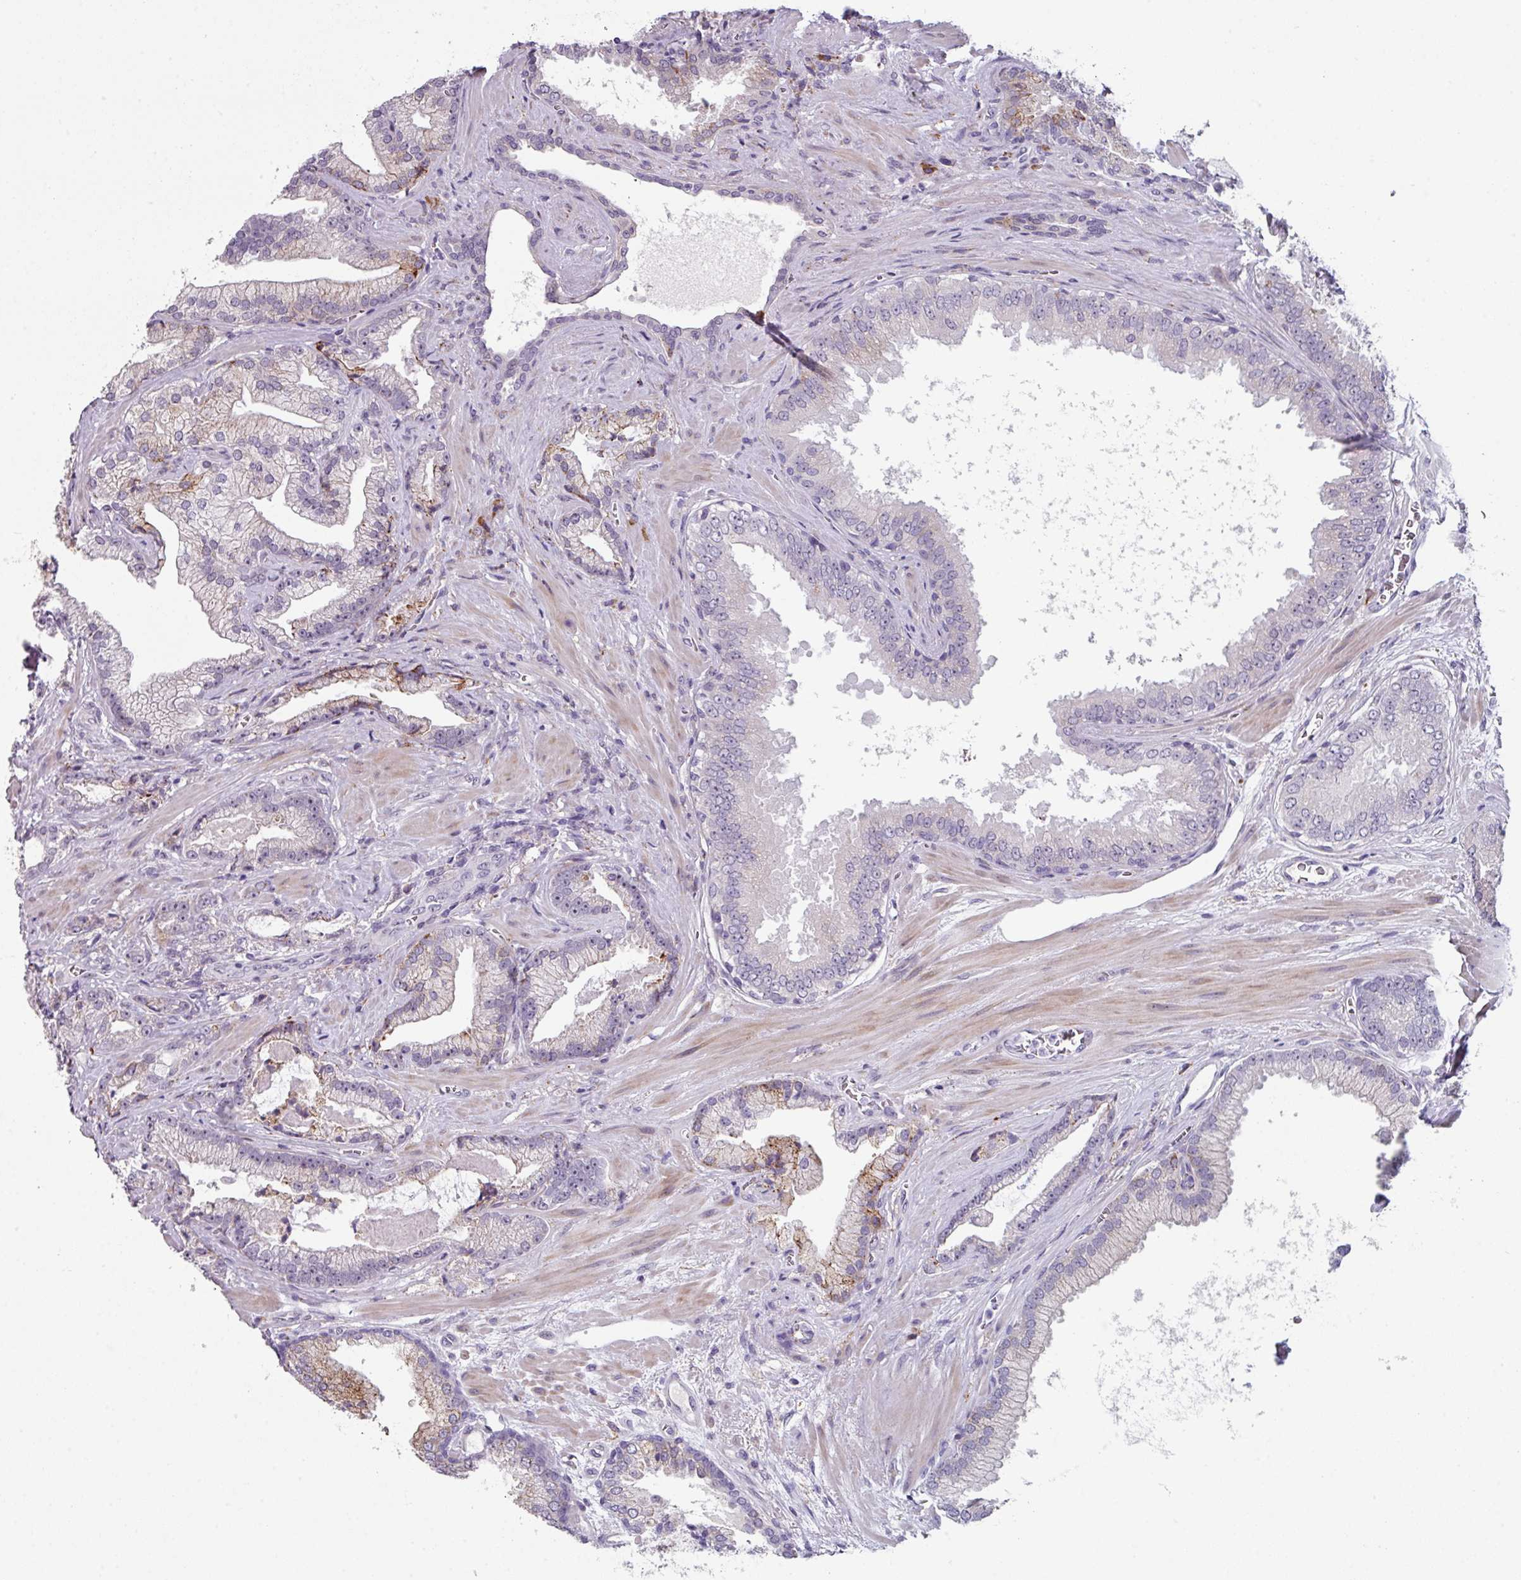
{"staining": {"intensity": "moderate", "quantity": "<25%", "location": "cytoplasmic/membranous"}, "tissue": "prostate cancer", "cell_type": "Tumor cells", "image_type": "cancer", "snomed": [{"axis": "morphology", "description": "Adenocarcinoma, High grade"}, {"axis": "topography", "description": "Prostate"}], "caption": "Protein analysis of high-grade adenocarcinoma (prostate) tissue shows moderate cytoplasmic/membranous expression in approximately <25% of tumor cells.", "gene": "BMS1", "patient": {"sex": "male", "age": 68}}